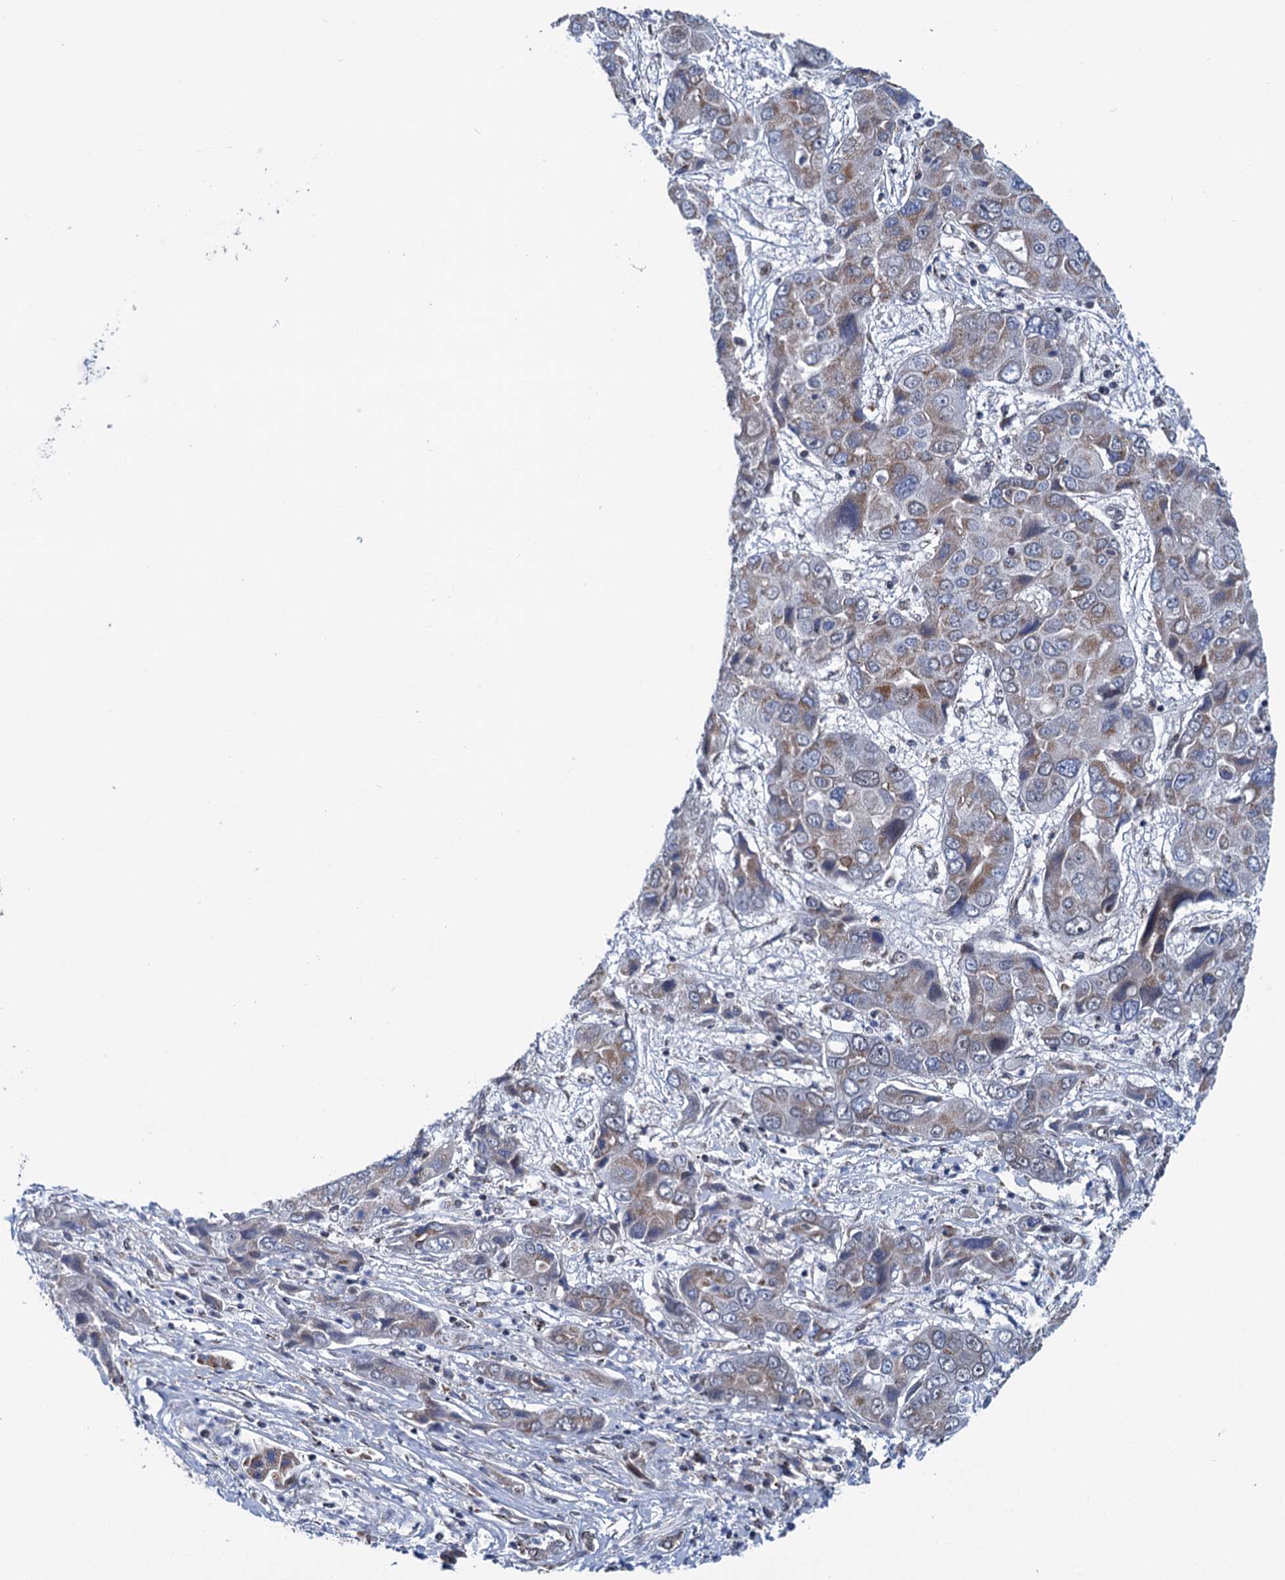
{"staining": {"intensity": "weak", "quantity": "25%-75%", "location": "cytoplasmic/membranous"}, "tissue": "liver cancer", "cell_type": "Tumor cells", "image_type": "cancer", "snomed": [{"axis": "morphology", "description": "Cholangiocarcinoma"}, {"axis": "topography", "description": "Liver"}], "caption": "There is low levels of weak cytoplasmic/membranous staining in tumor cells of liver cancer (cholangiocarcinoma), as demonstrated by immunohistochemical staining (brown color).", "gene": "MORN3", "patient": {"sex": "male", "age": 67}}